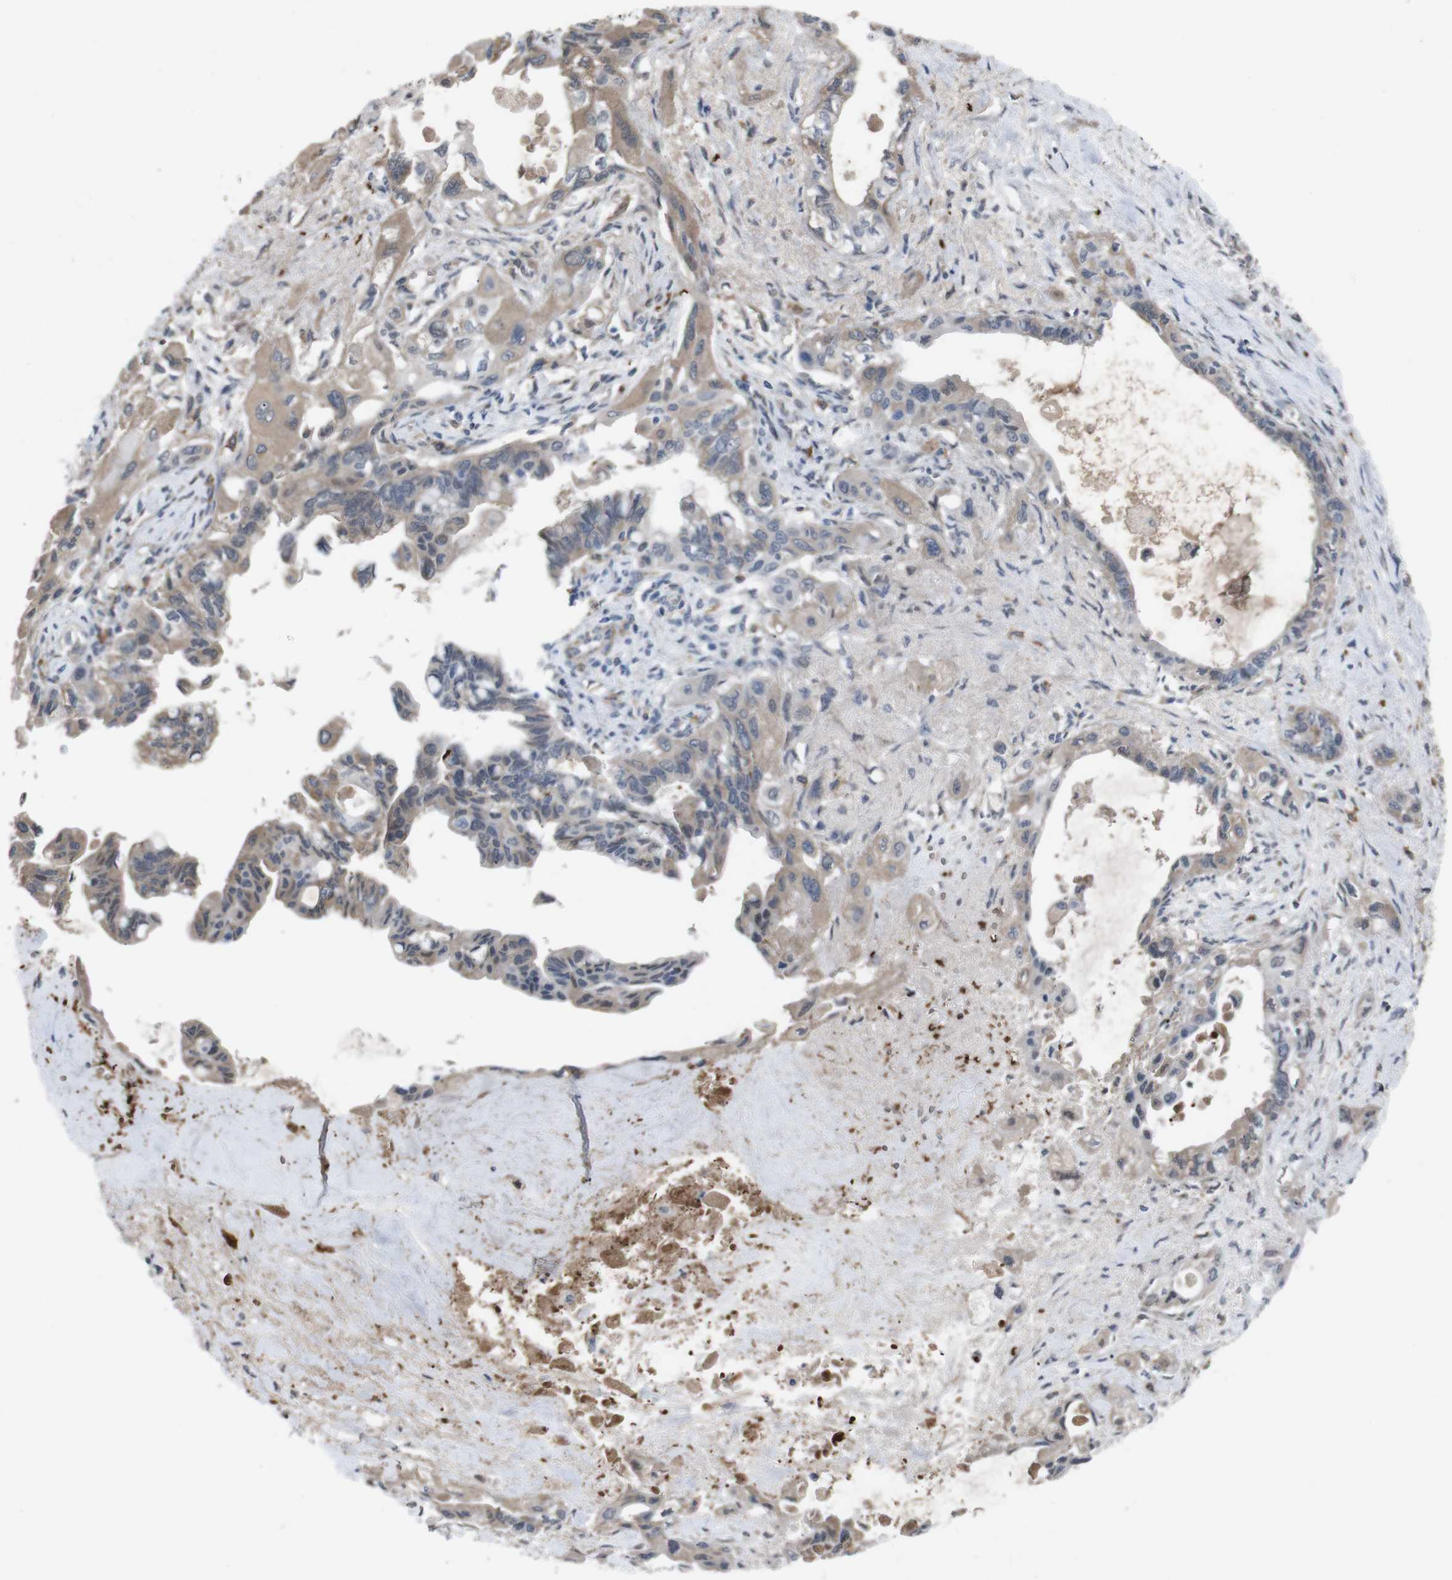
{"staining": {"intensity": "weak", "quantity": "25%-75%", "location": "cytoplasmic/membranous"}, "tissue": "pancreatic cancer", "cell_type": "Tumor cells", "image_type": "cancer", "snomed": [{"axis": "morphology", "description": "Adenocarcinoma, NOS"}, {"axis": "topography", "description": "Pancreas"}], "caption": "This histopathology image shows pancreatic cancer stained with immunohistochemistry (IHC) to label a protein in brown. The cytoplasmic/membranous of tumor cells show weak positivity for the protein. Nuclei are counter-stained blue.", "gene": "SPTB", "patient": {"sex": "male", "age": 73}}